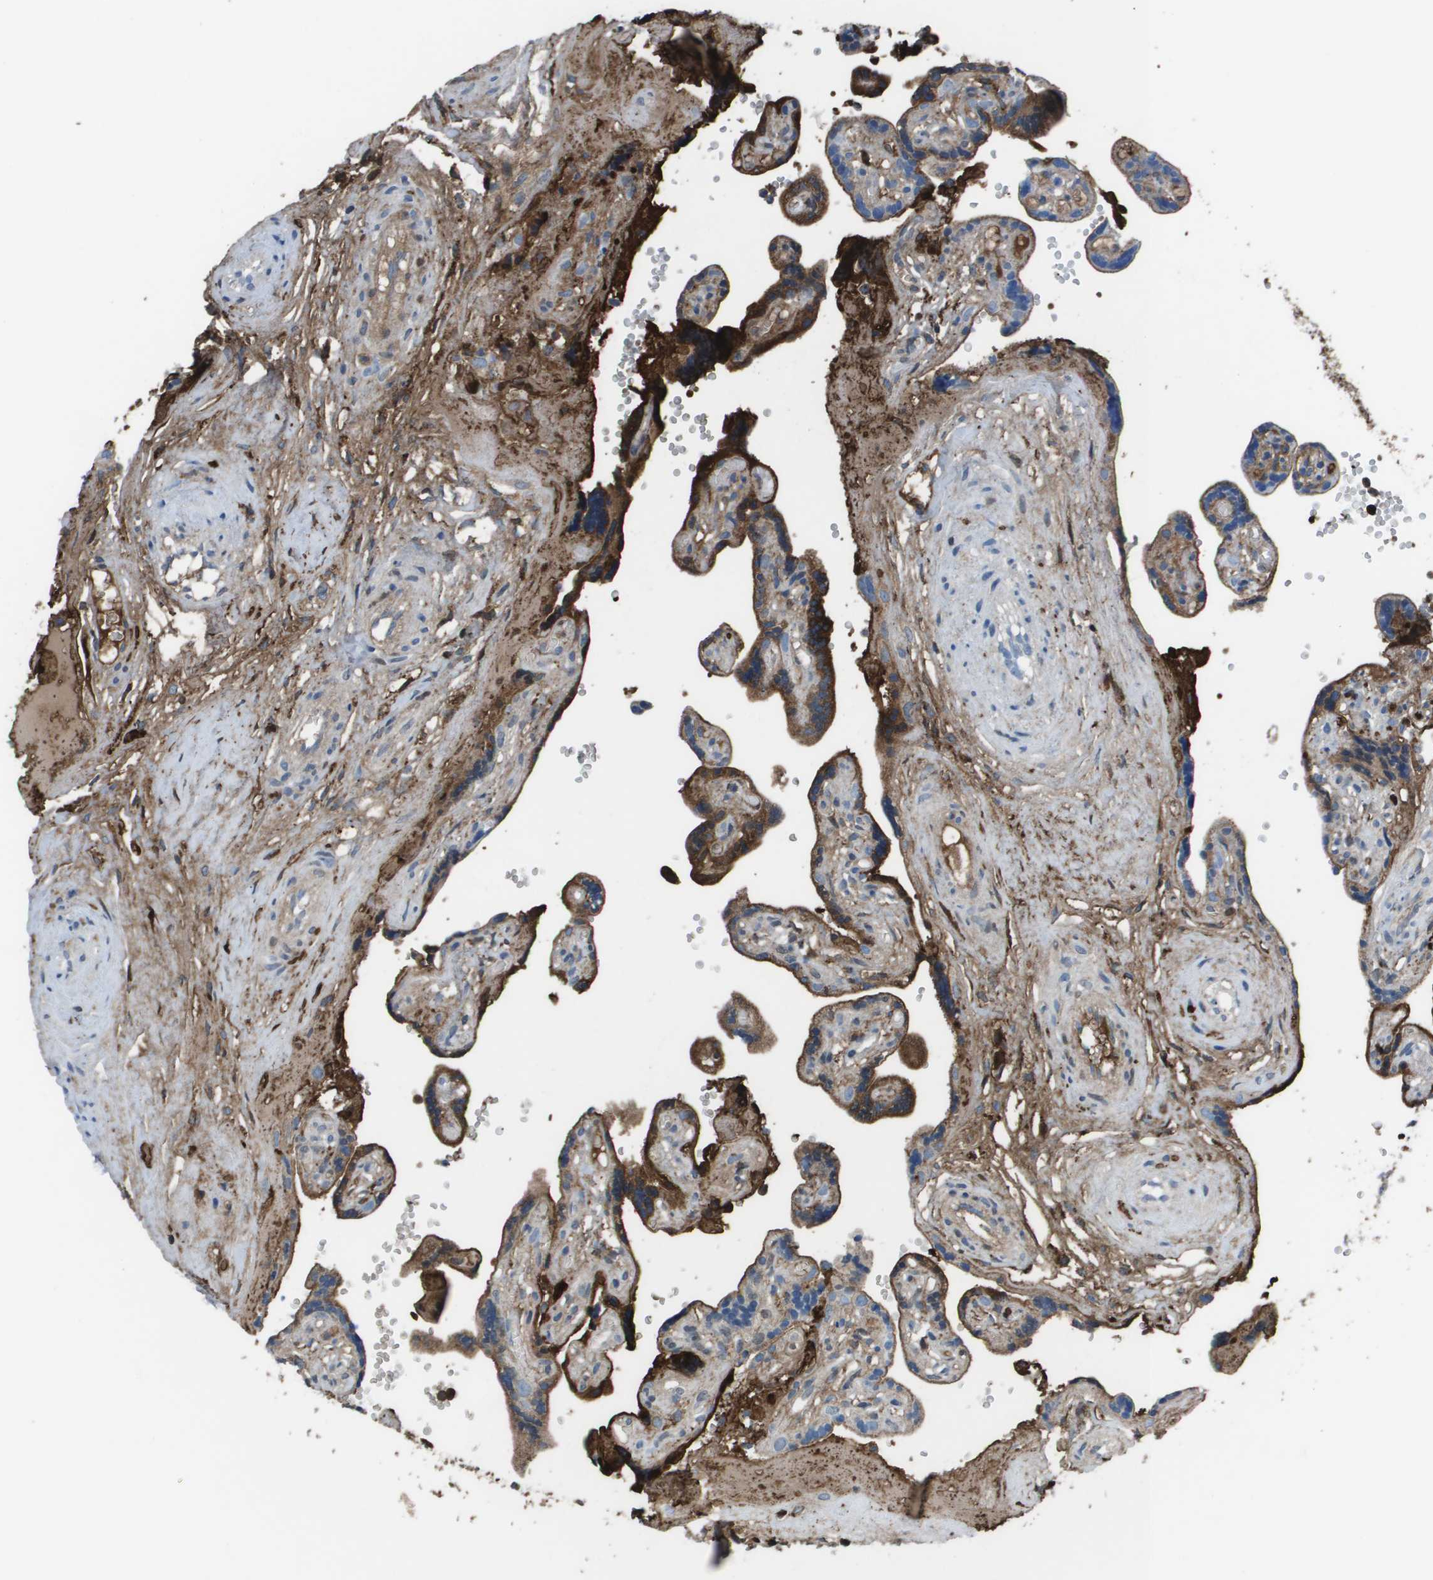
{"staining": {"intensity": "moderate", "quantity": "25%-75%", "location": "cytoplasmic/membranous"}, "tissue": "placenta", "cell_type": "Trophoblastic cells", "image_type": "normal", "snomed": [{"axis": "morphology", "description": "Normal tissue, NOS"}, {"axis": "topography", "description": "Placenta"}], "caption": "Immunohistochemical staining of normal placenta reveals 25%-75% levels of moderate cytoplasmic/membranous protein staining in approximately 25%-75% of trophoblastic cells.", "gene": "VTN", "patient": {"sex": "female", "age": 30}}